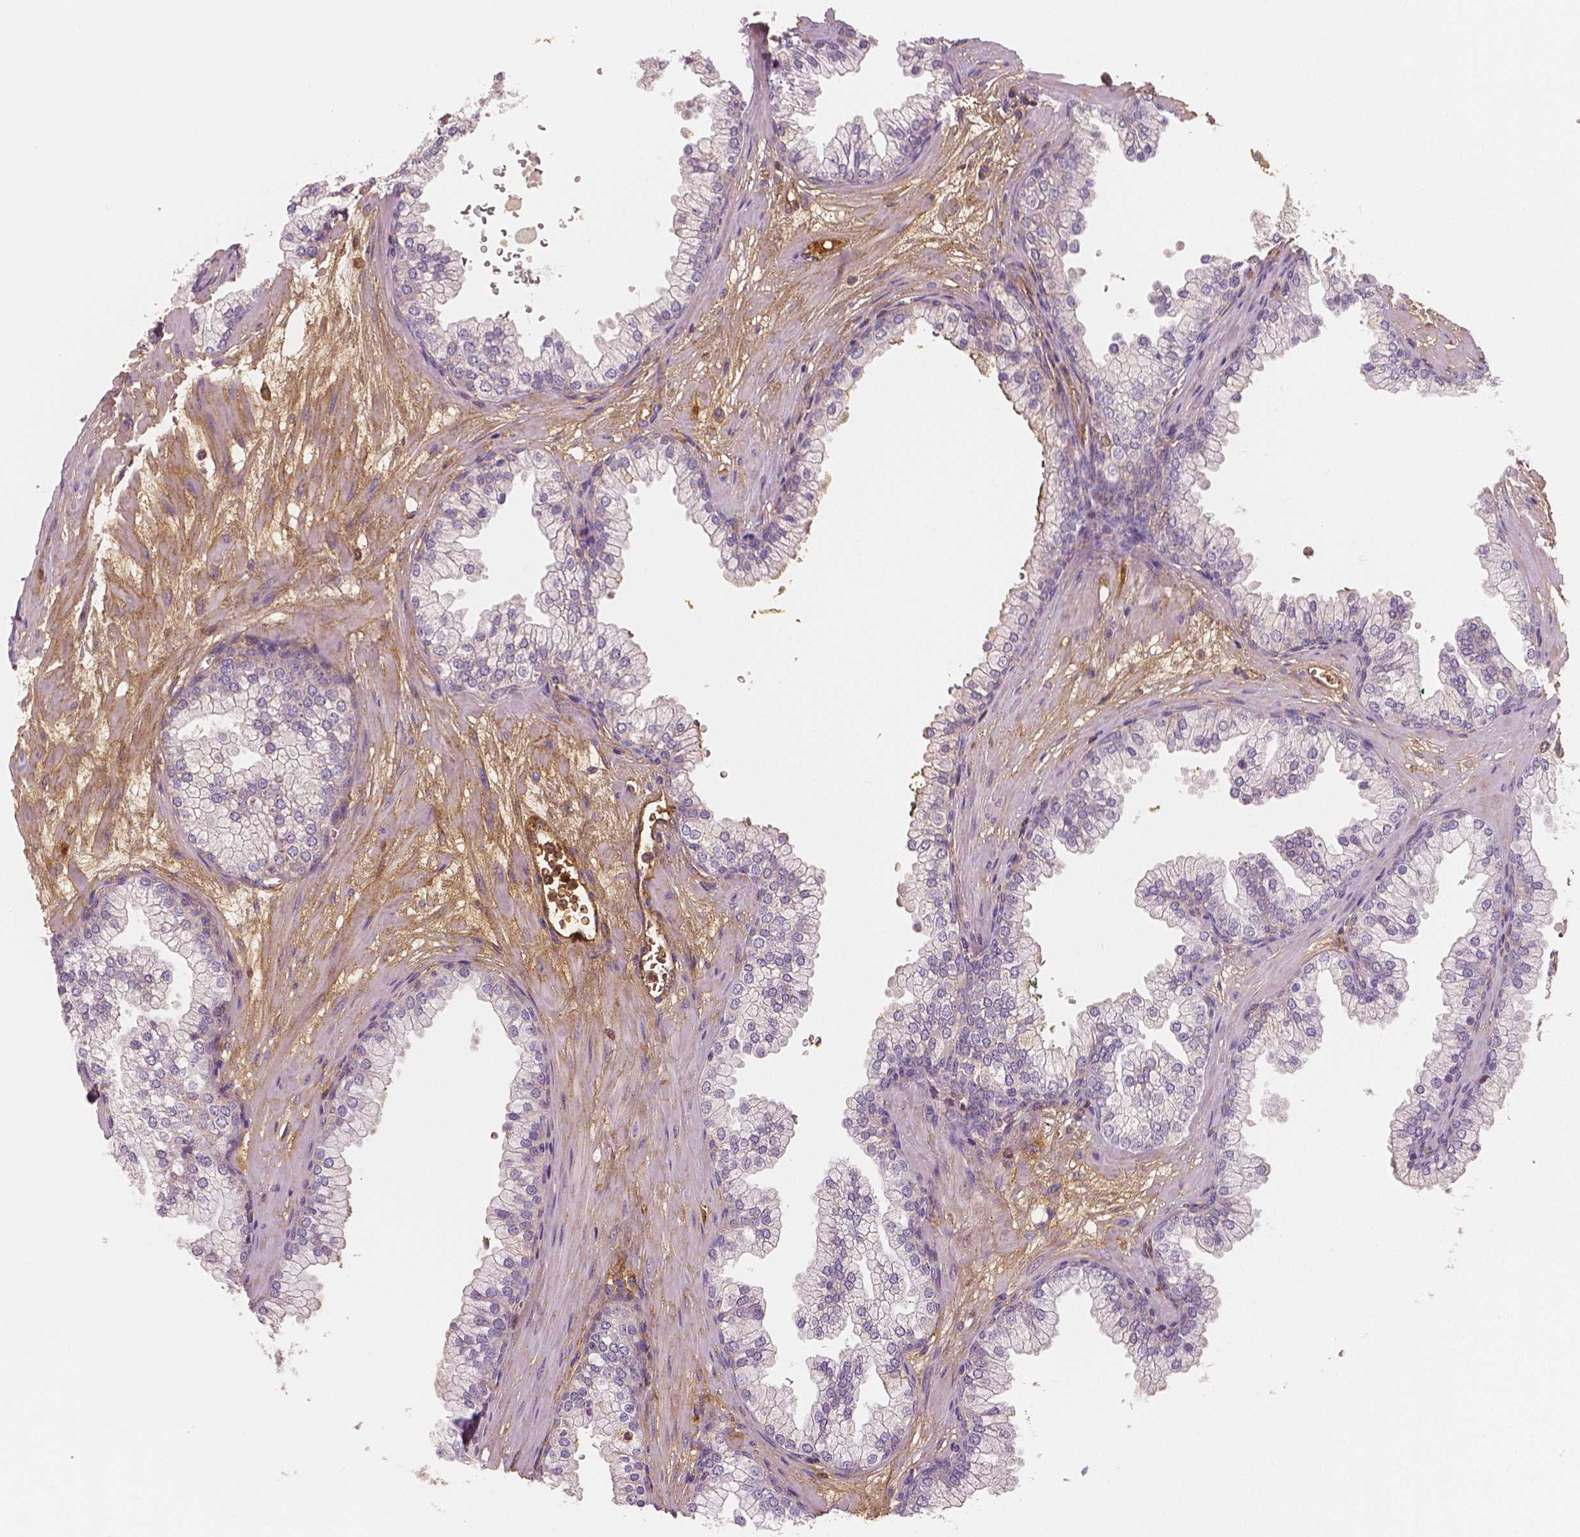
{"staining": {"intensity": "negative", "quantity": "none", "location": "none"}, "tissue": "prostate", "cell_type": "Glandular cells", "image_type": "normal", "snomed": [{"axis": "morphology", "description": "Normal tissue, NOS"}, {"axis": "topography", "description": "Prostate"}, {"axis": "topography", "description": "Peripheral nerve tissue"}], "caption": "IHC histopathology image of normal prostate: human prostate stained with DAB demonstrates no significant protein expression in glandular cells.", "gene": "APOA4", "patient": {"sex": "male", "age": 61}}